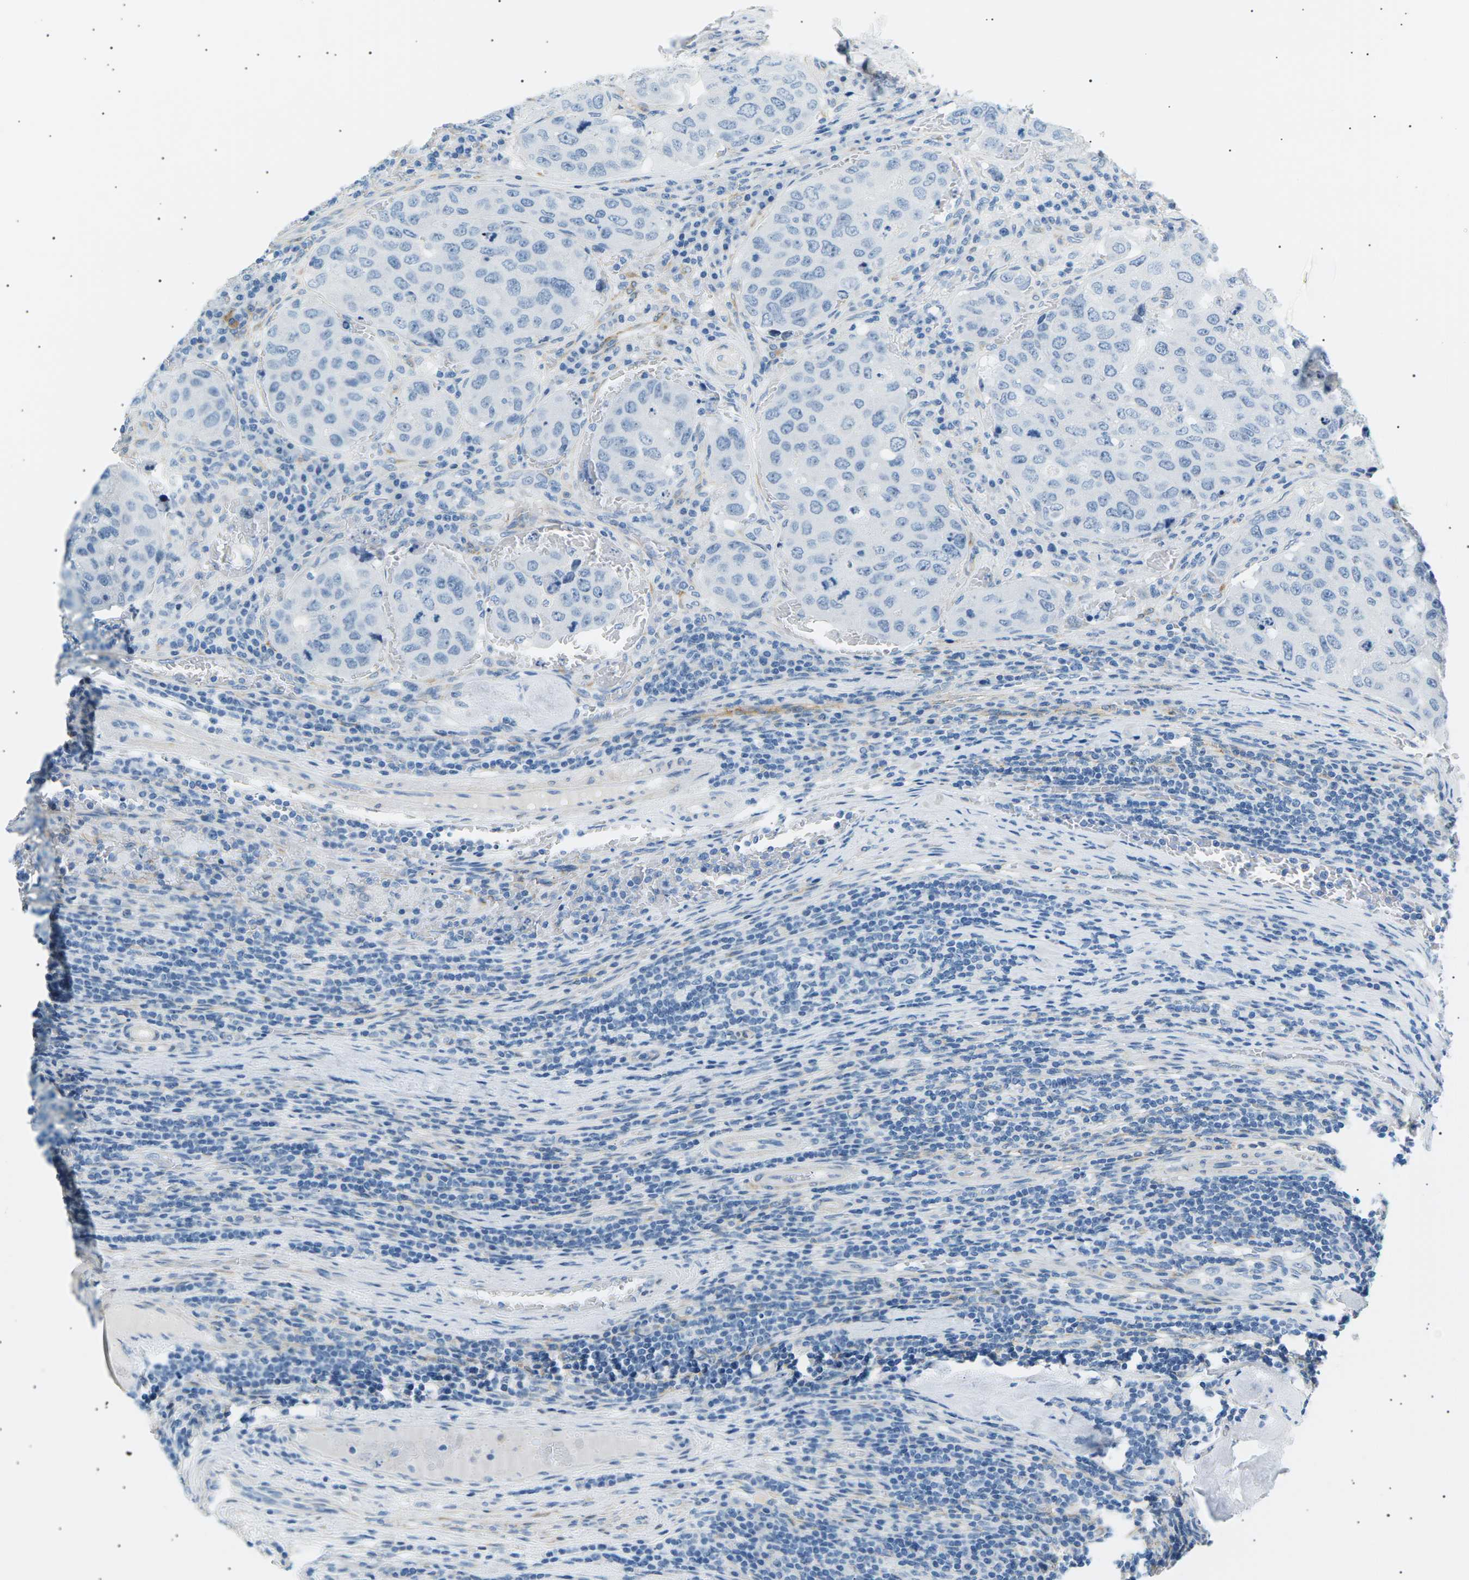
{"staining": {"intensity": "negative", "quantity": "none", "location": "none"}, "tissue": "urothelial cancer", "cell_type": "Tumor cells", "image_type": "cancer", "snomed": [{"axis": "morphology", "description": "Urothelial carcinoma, High grade"}, {"axis": "topography", "description": "Lymph node"}, {"axis": "topography", "description": "Urinary bladder"}], "caption": "The IHC micrograph has no significant staining in tumor cells of high-grade urothelial carcinoma tissue.", "gene": "SEPTIN5", "patient": {"sex": "male", "age": 51}}